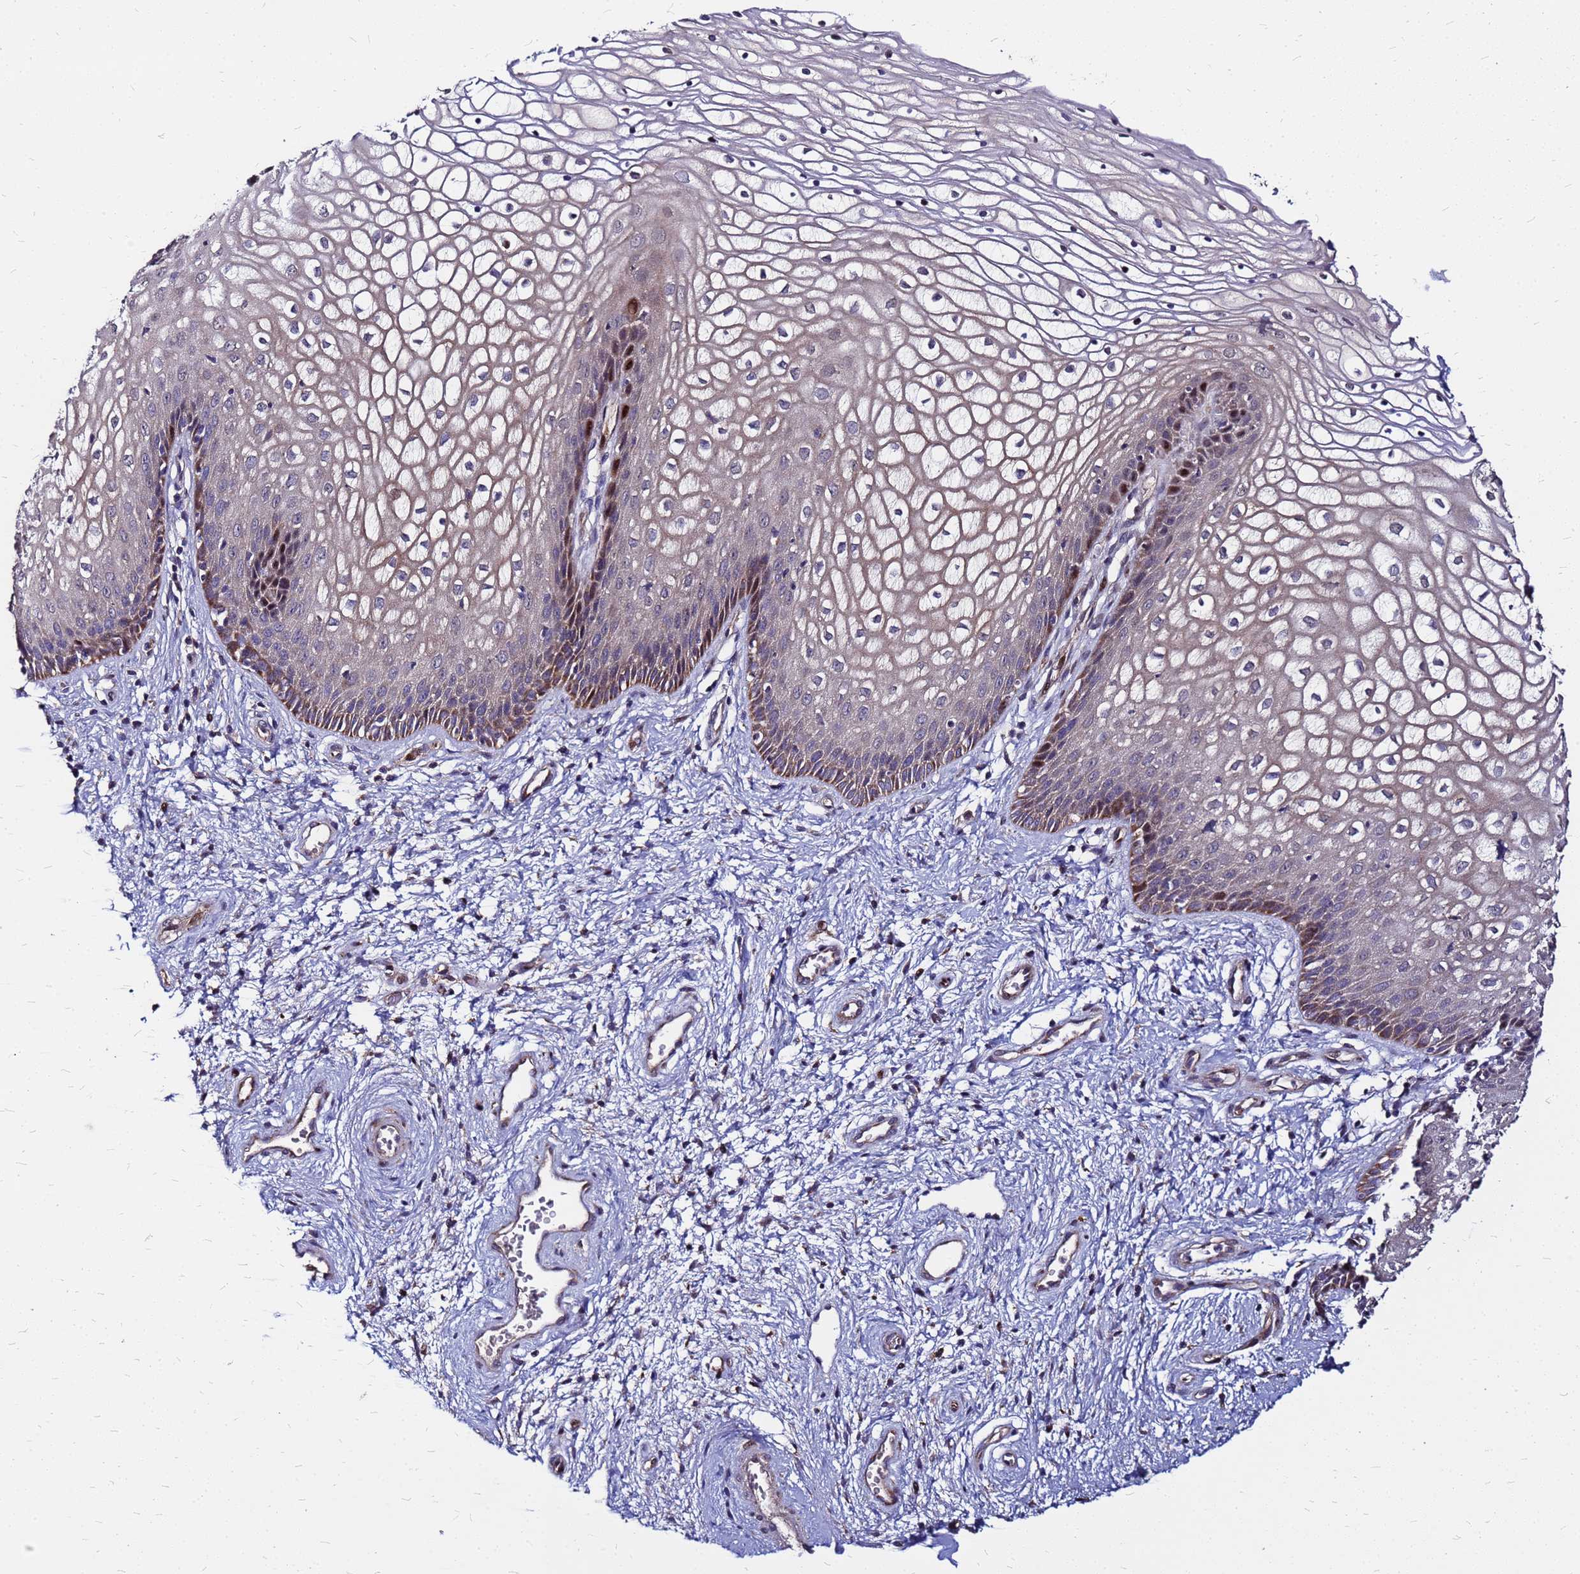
{"staining": {"intensity": "moderate", "quantity": "<25%", "location": "nuclear"}, "tissue": "vagina", "cell_type": "Squamous epithelial cells", "image_type": "normal", "snomed": [{"axis": "morphology", "description": "Normal tissue, NOS"}, {"axis": "topography", "description": "Vagina"}], "caption": "Squamous epithelial cells exhibit low levels of moderate nuclear staining in approximately <25% of cells in normal human vagina.", "gene": "ARHGEF35", "patient": {"sex": "female", "age": 34}}